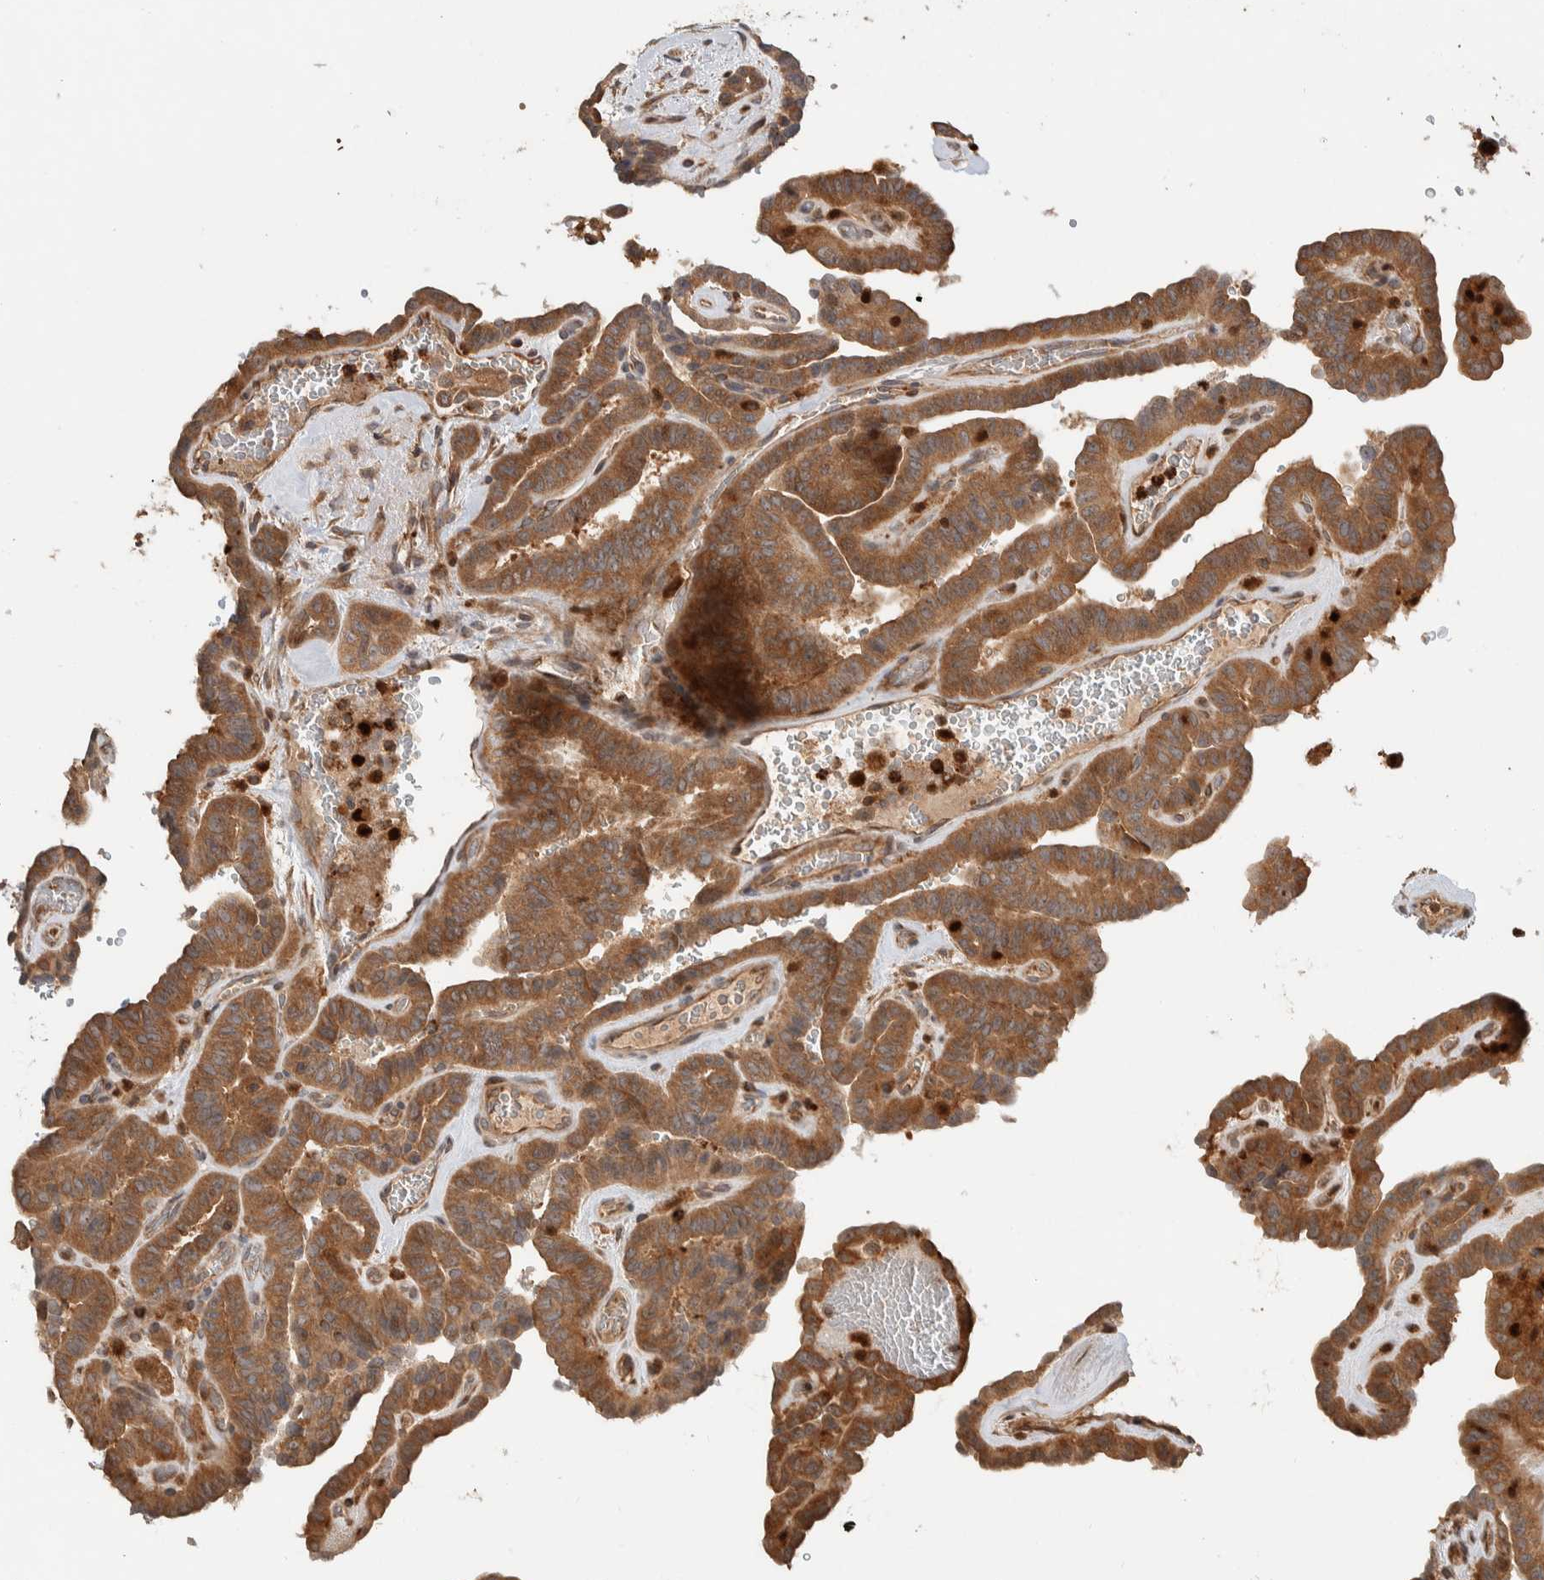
{"staining": {"intensity": "moderate", "quantity": ">75%", "location": "cytoplasmic/membranous"}, "tissue": "thyroid cancer", "cell_type": "Tumor cells", "image_type": "cancer", "snomed": [{"axis": "morphology", "description": "Papillary adenocarcinoma, NOS"}, {"axis": "topography", "description": "Thyroid gland"}], "caption": "Human thyroid cancer (papillary adenocarcinoma) stained with a protein marker reveals moderate staining in tumor cells.", "gene": "VPS53", "patient": {"sex": "male", "age": 77}}